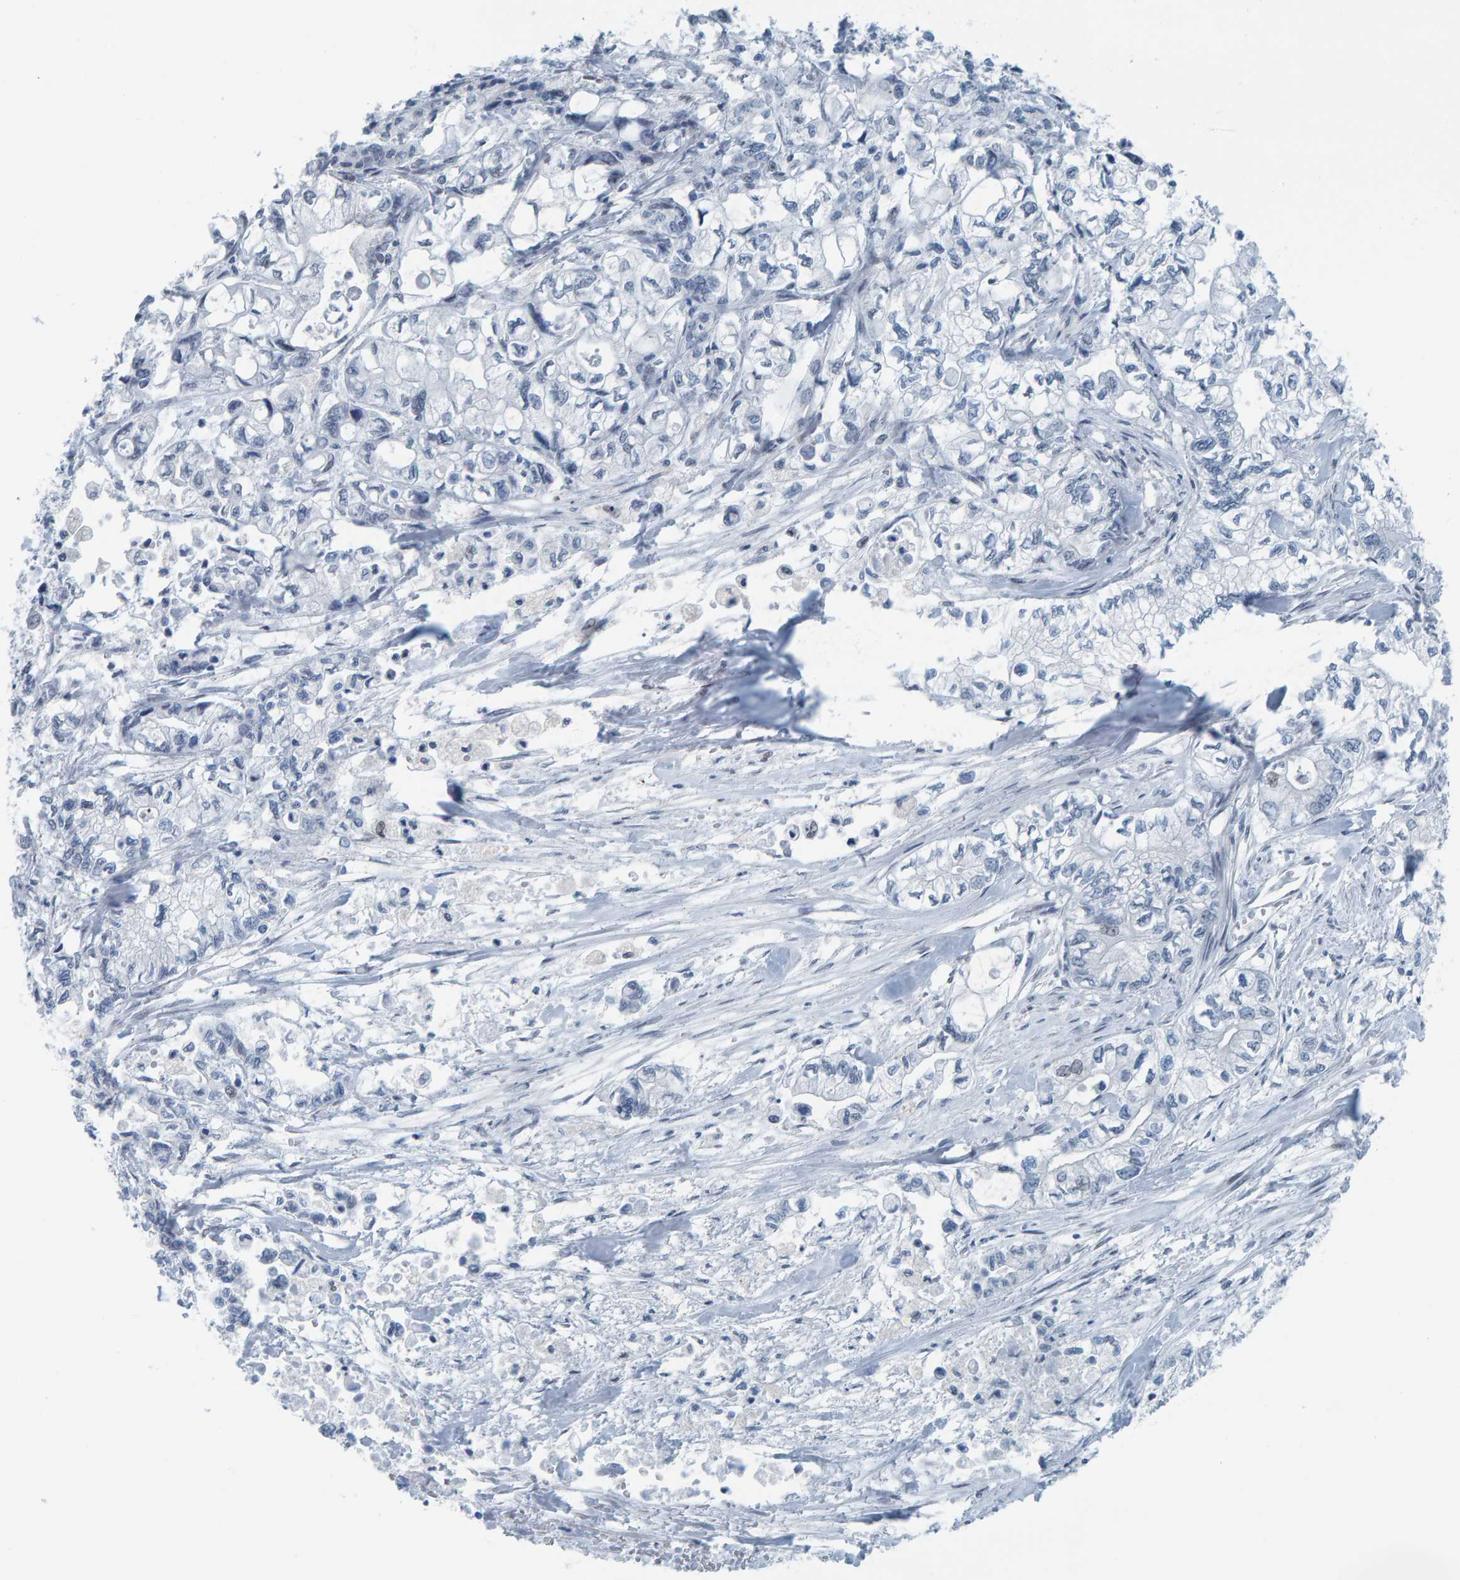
{"staining": {"intensity": "negative", "quantity": "none", "location": "none"}, "tissue": "pancreatic cancer", "cell_type": "Tumor cells", "image_type": "cancer", "snomed": [{"axis": "morphology", "description": "Adenocarcinoma, NOS"}, {"axis": "topography", "description": "Pancreas"}], "caption": "Human pancreatic cancer (adenocarcinoma) stained for a protein using immunohistochemistry (IHC) shows no staining in tumor cells.", "gene": "CNP", "patient": {"sex": "male", "age": 79}}